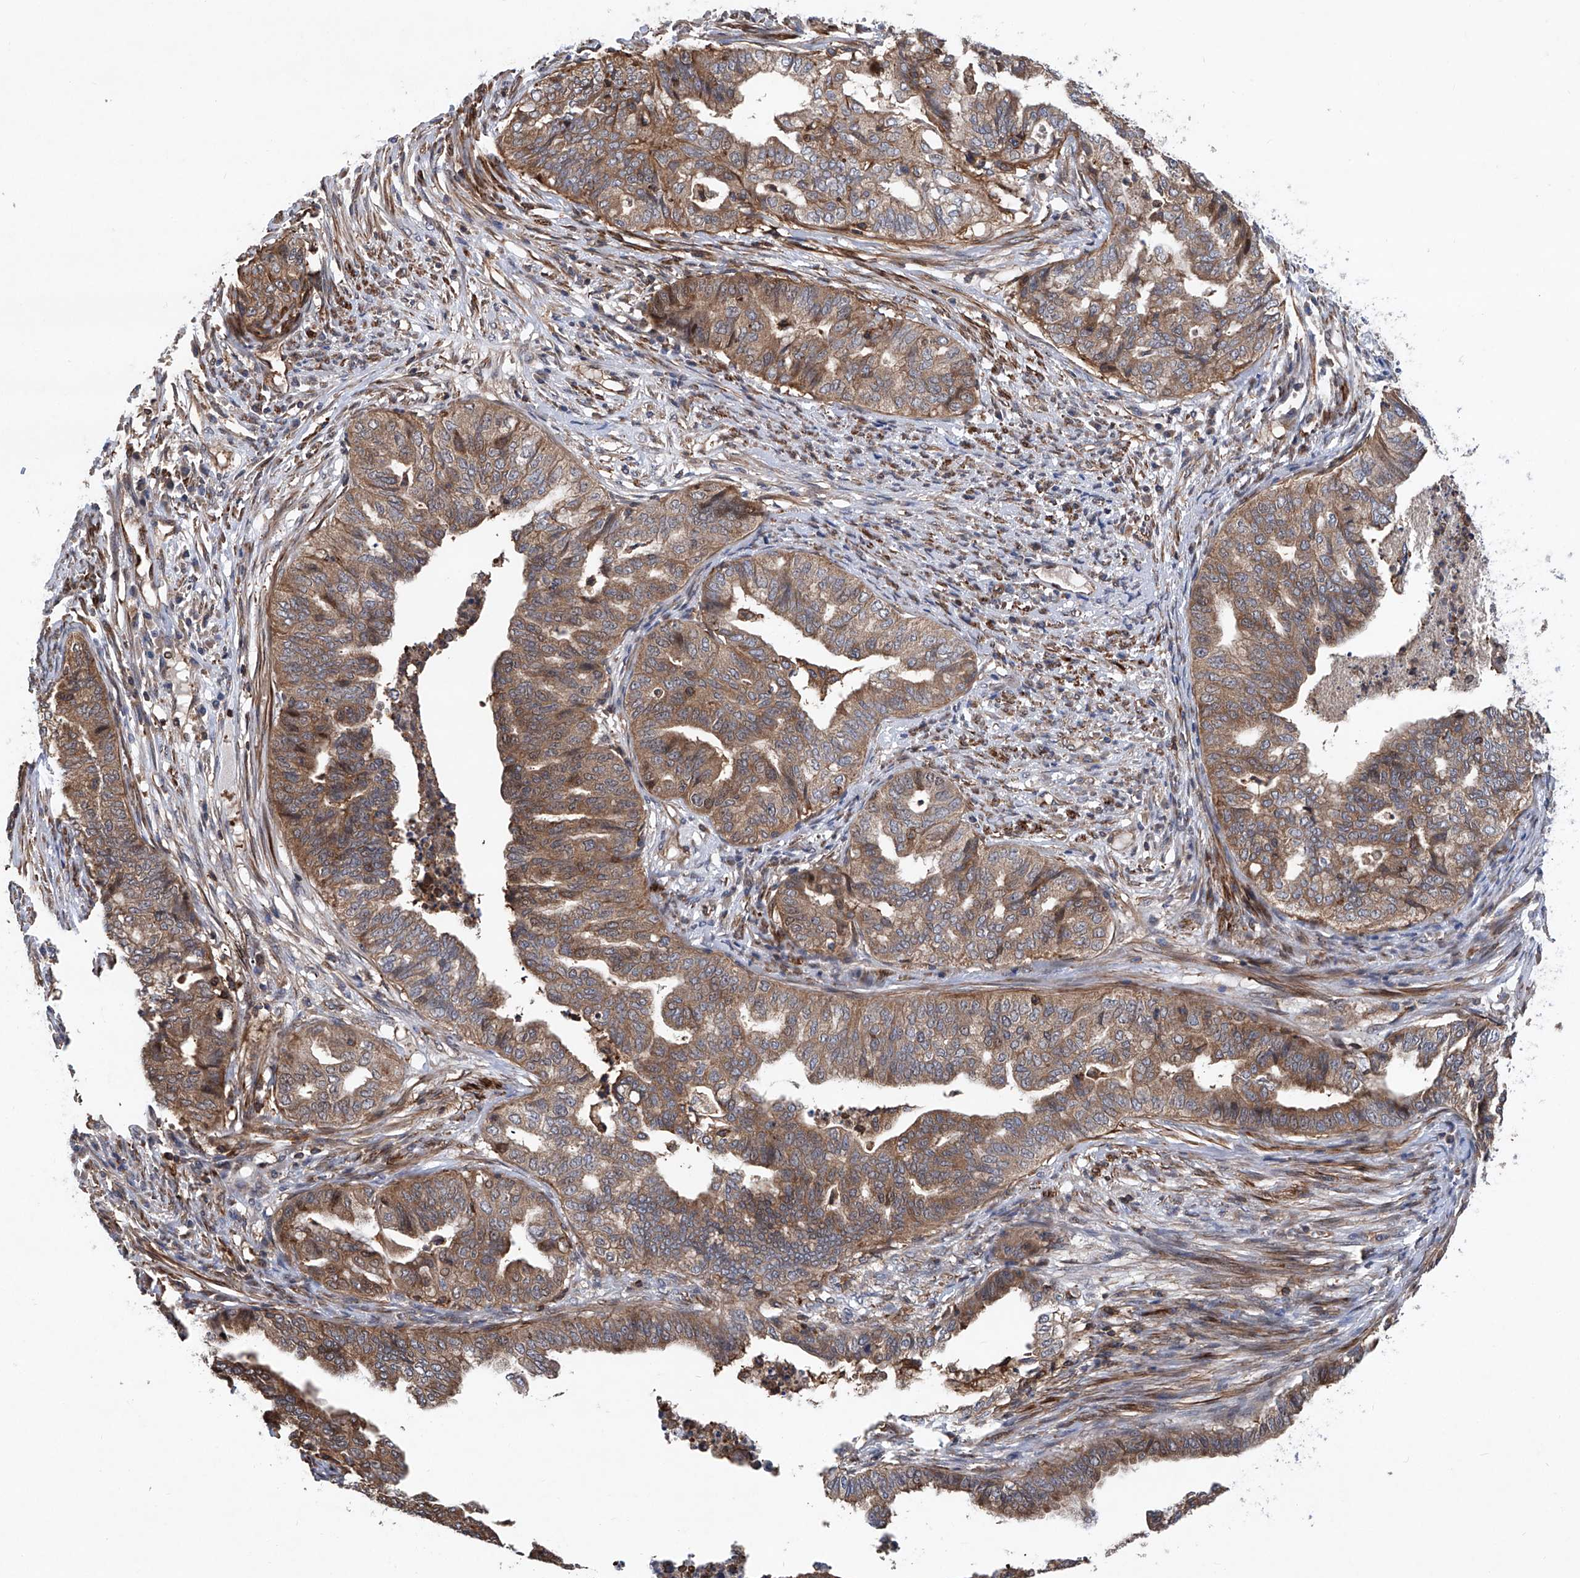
{"staining": {"intensity": "weak", "quantity": ">75%", "location": "cytoplasmic/membranous"}, "tissue": "endometrial cancer", "cell_type": "Tumor cells", "image_type": "cancer", "snomed": [{"axis": "morphology", "description": "Adenocarcinoma, NOS"}, {"axis": "topography", "description": "Endometrium"}], "caption": "This image displays immunohistochemistry staining of endometrial cancer, with low weak cytoplasmic/membranous positivity in about >75% of tumor cells.", "gene": "NT5C3A", "patient": {"sex": "female", "age": 79}}